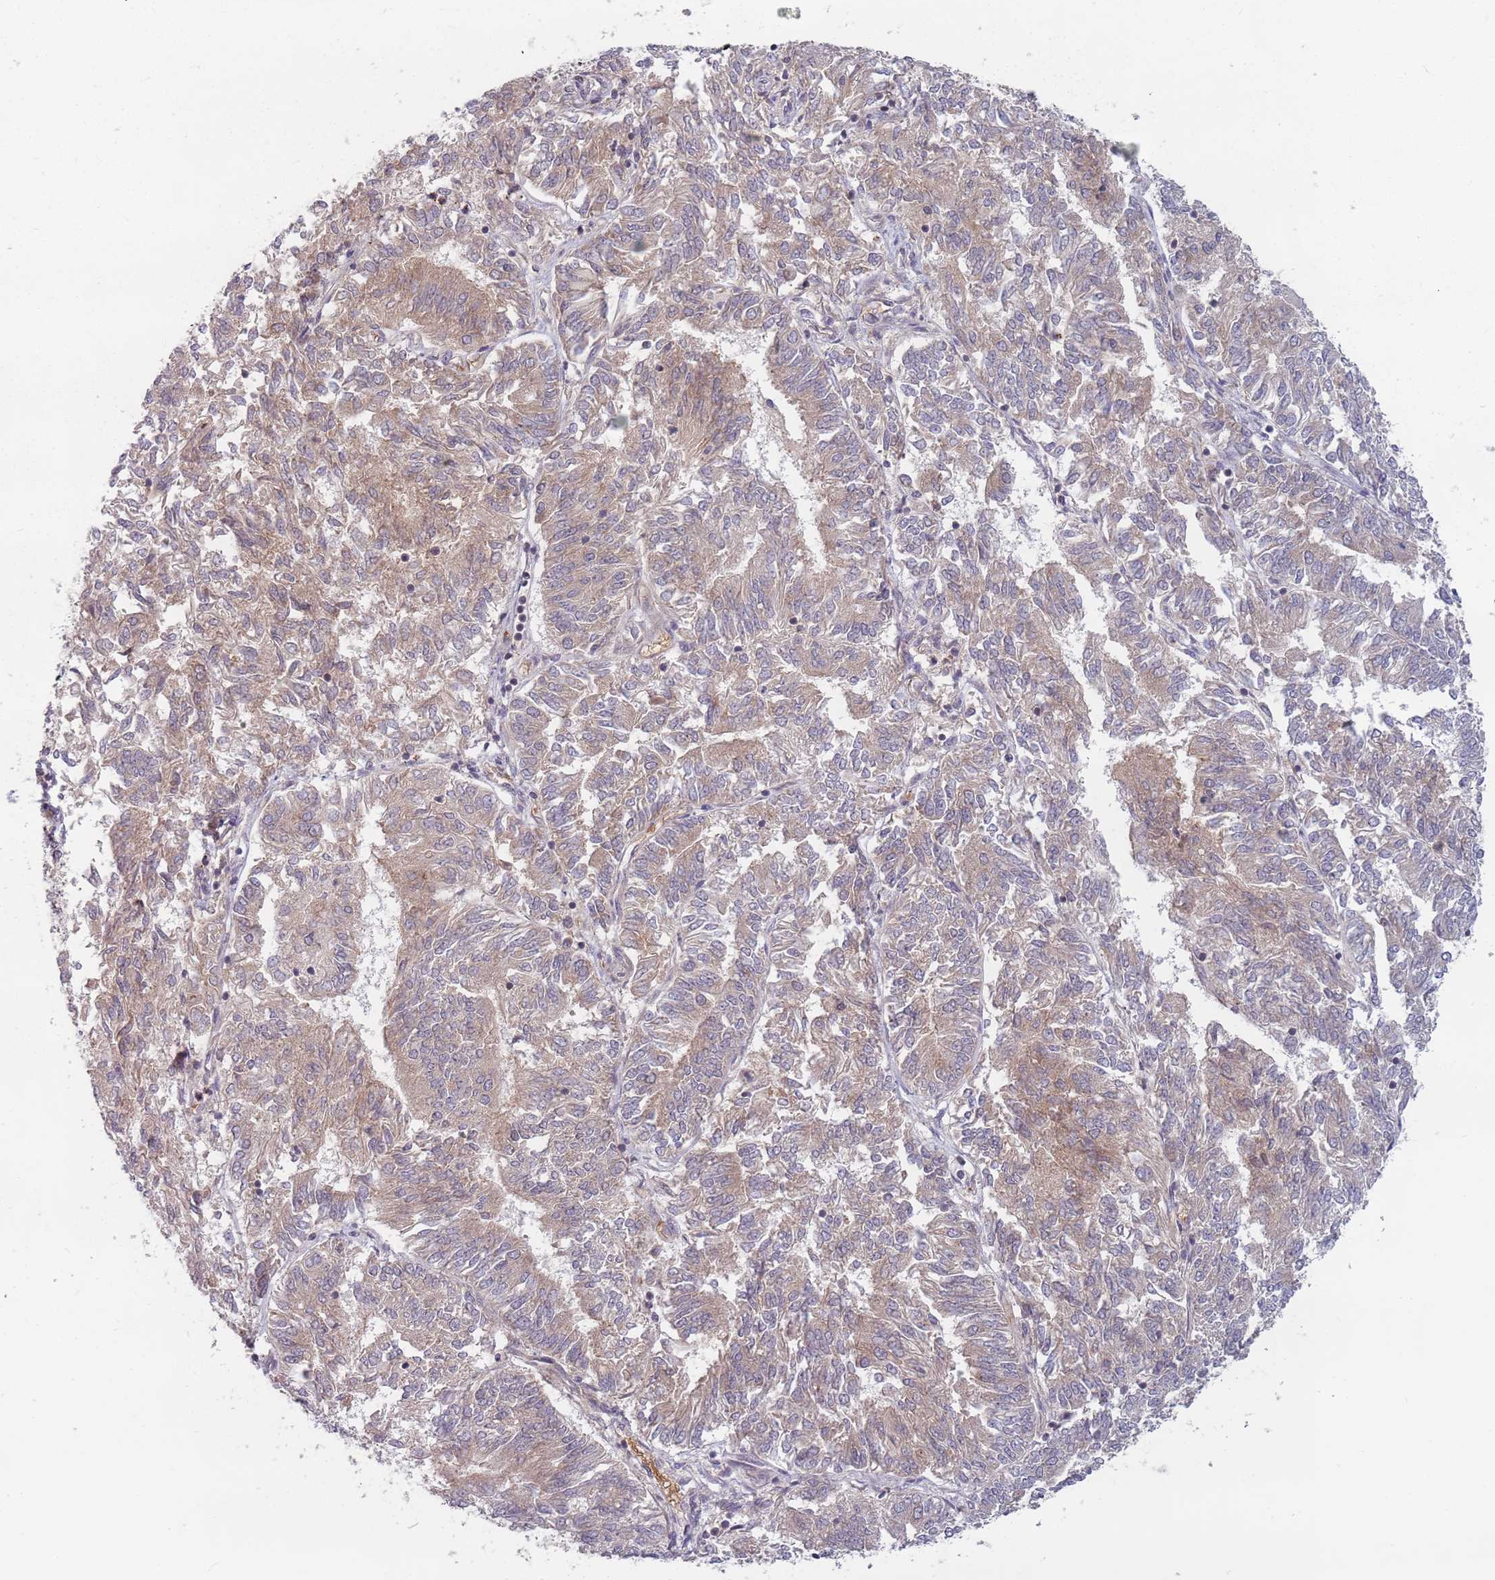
{"staining": {"intensity": "weak", "quantity": "25%-75%", "location": "cytoplasmic/membranous"}, "tissue": "endometrial cancer", "cell_type": "Tumor cells", "image_type": "cancer", "snomed": [{"axis": "morphology", "description": "Adenocarcinoma, NOS"}, {"axis": "topography", "description": "Endometrium"}], "caption": "Weak cytoplasmic/membranous expression for a protein is present in approximately 25%-75% of tumor cells of endometrial cancer using immunohistochemistry (IHC).", "gene": "ASB13", "patient": {"sex": "female", "age": 58}}